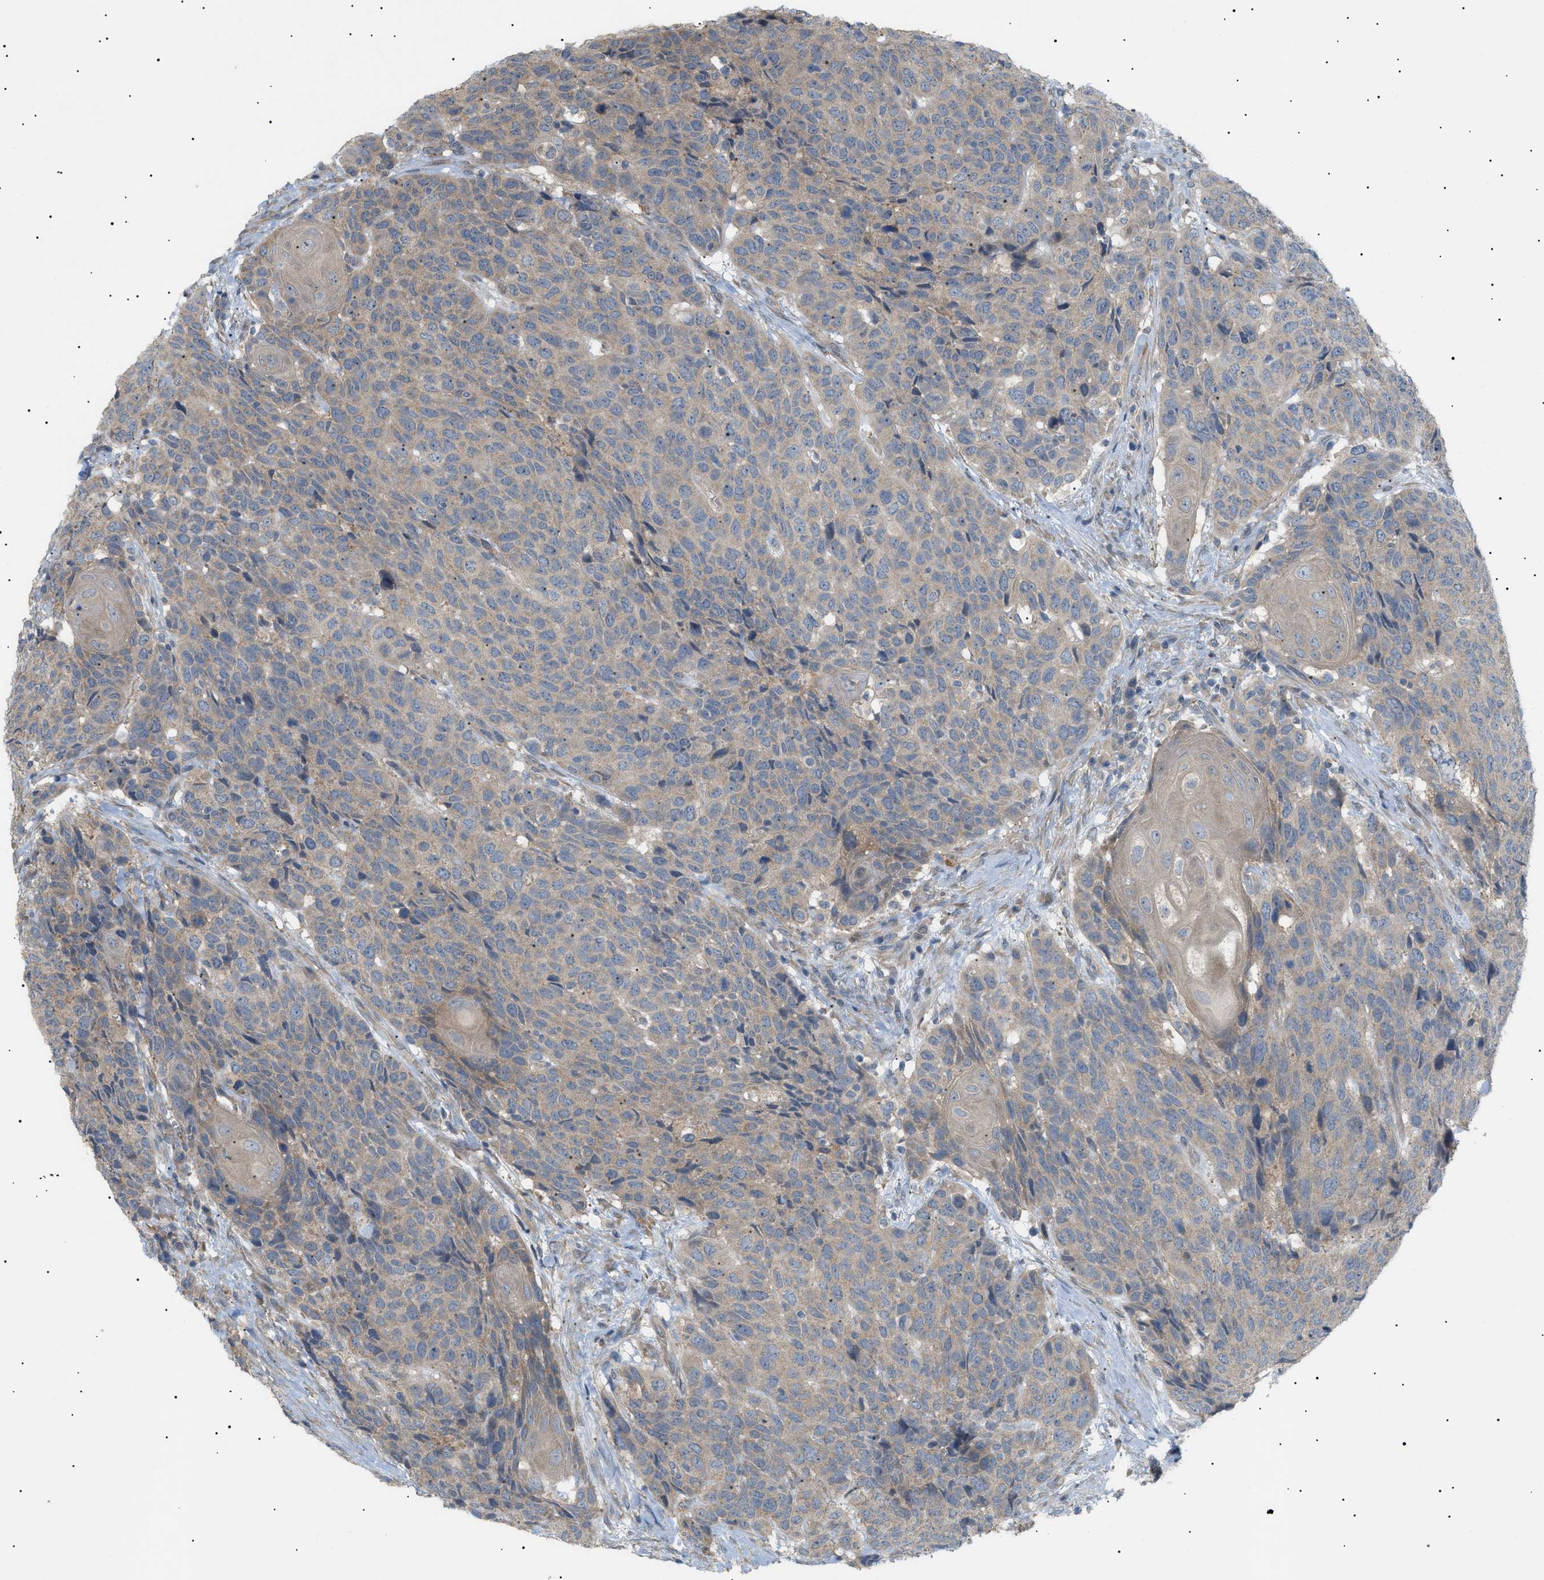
{"staining": {"intensity": "weak", "quantity": ">75%", "location": "cytoplasmic/membranous"}, "tissue": "head and neck cancer", "cell_type": "Tumor cells", "image_type": "cancer", "snomed": [{"axis": "morphology", "description": "Squamous cell carcinoma, NOS"}, {"axis": "topography", "description": "Head-Neck"}], "caption": "A micrograph of head and neck squamous cell carcinoma stained for a protein reveals weak cytoplasmic/membranous brown staining in tumor cells. The staining is performed using DAB brown chromogen to label protein expression. The nuclei are counter-stained blue using hematoxylin.", "gene": "IRS2", "patient": {"sex": "male", "age": 66}}